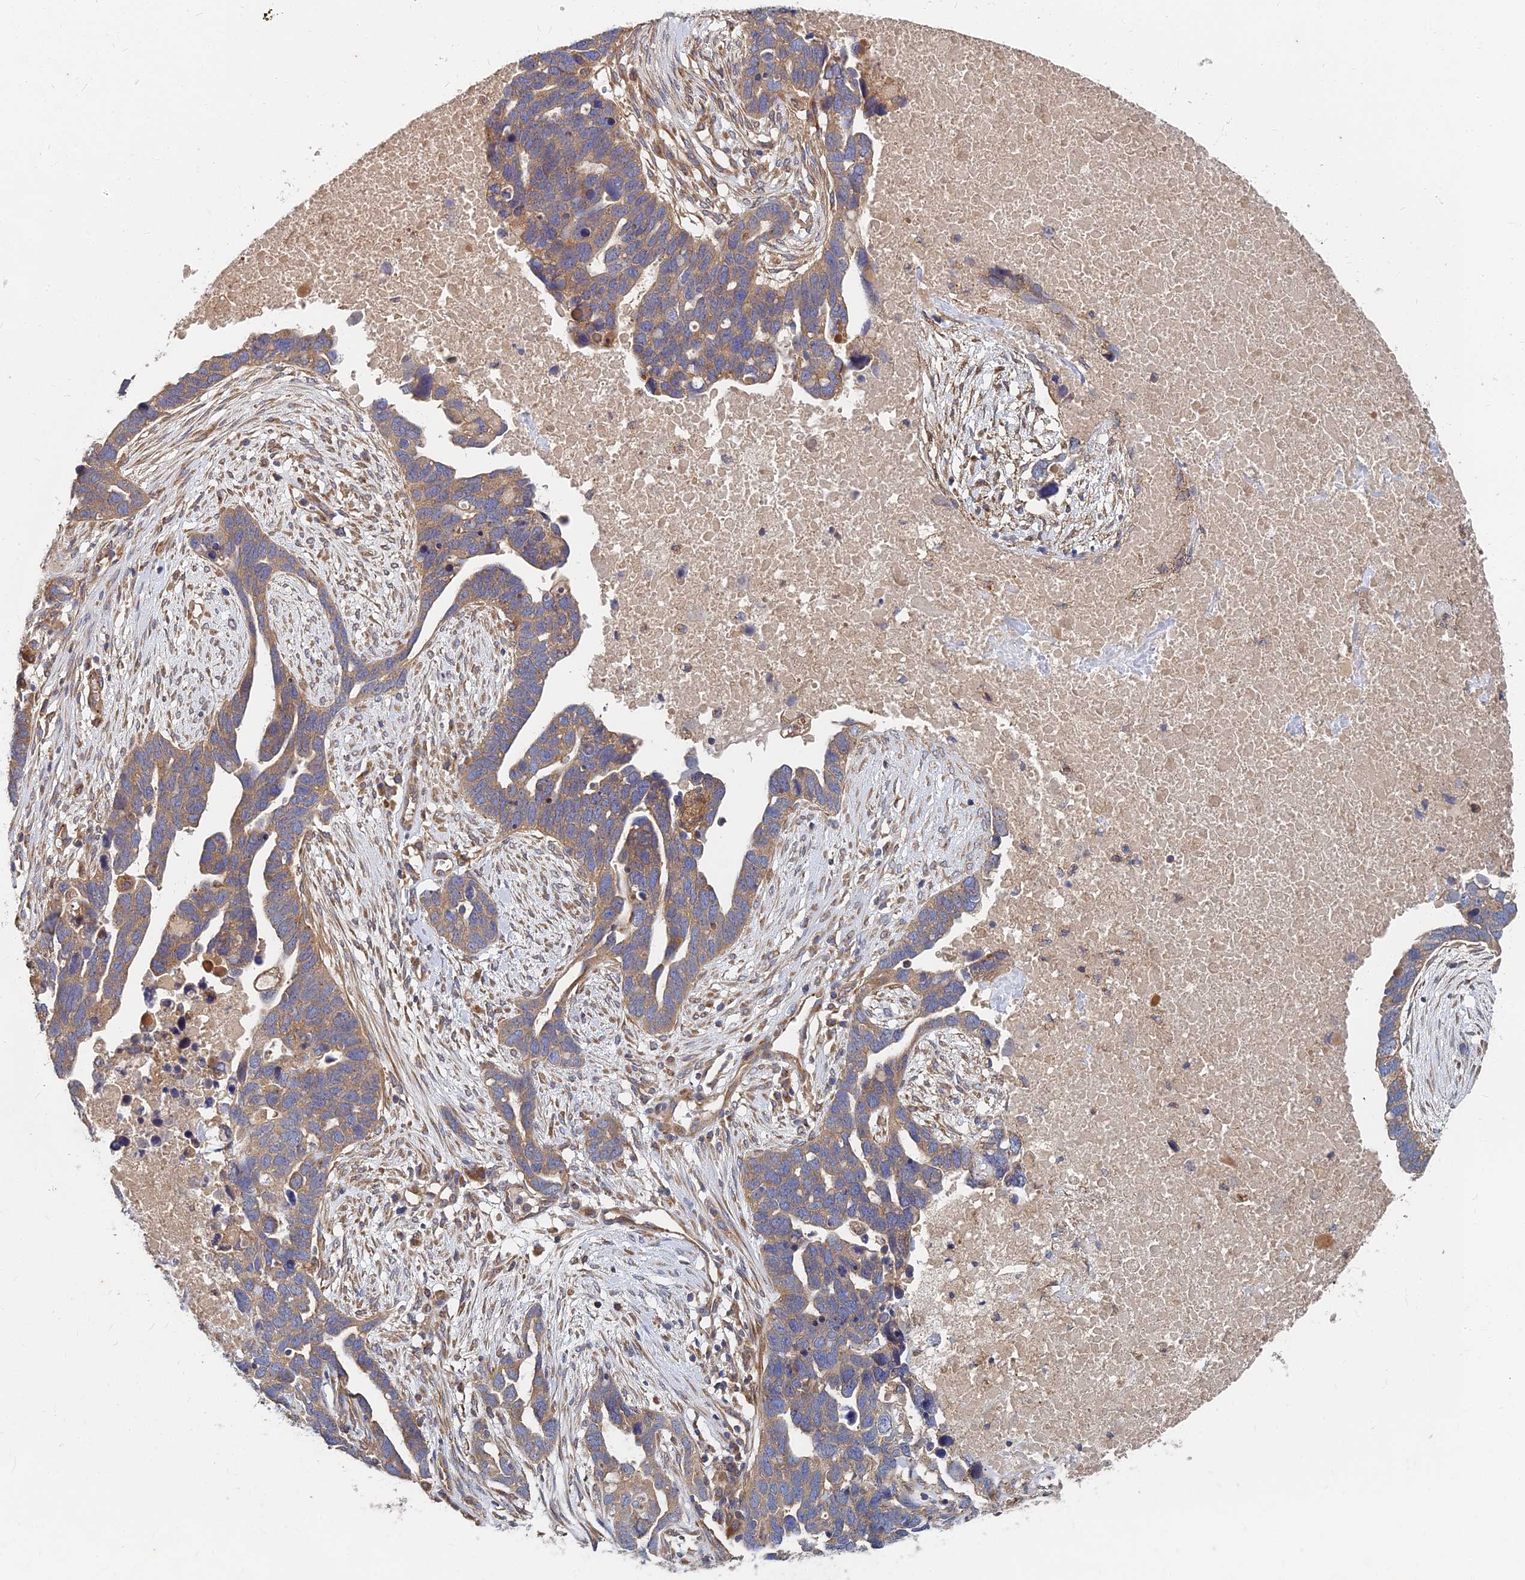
{"staining": {"intensity": "moderate", "quantity": ">75%", "location": "cytoplasmic/membranous"}, "tissue": "ovarian cancer", "cell_type": "Tumor cells", "image_type": "cancer", "snomed": [{"axis": "morphology", "description": "Cystadenocarcinoma, serous, NOS"}, {"axis": "topography", "description": "Ovary"}], "caption": "Tumor cells show medium levels of moderate cytoplasmic/membranous positivity in about >75% of cells in human ovarian serous cystadenocarcinoma. The protein of interest is stained brown, and the nuclei are stained in blue (DAB (3,3'-diaminobenzidine) IHC with brightfield microscopy, high magnification).", "gene": "CCZ1", "patient": {"sex": "female", "age": 54}}